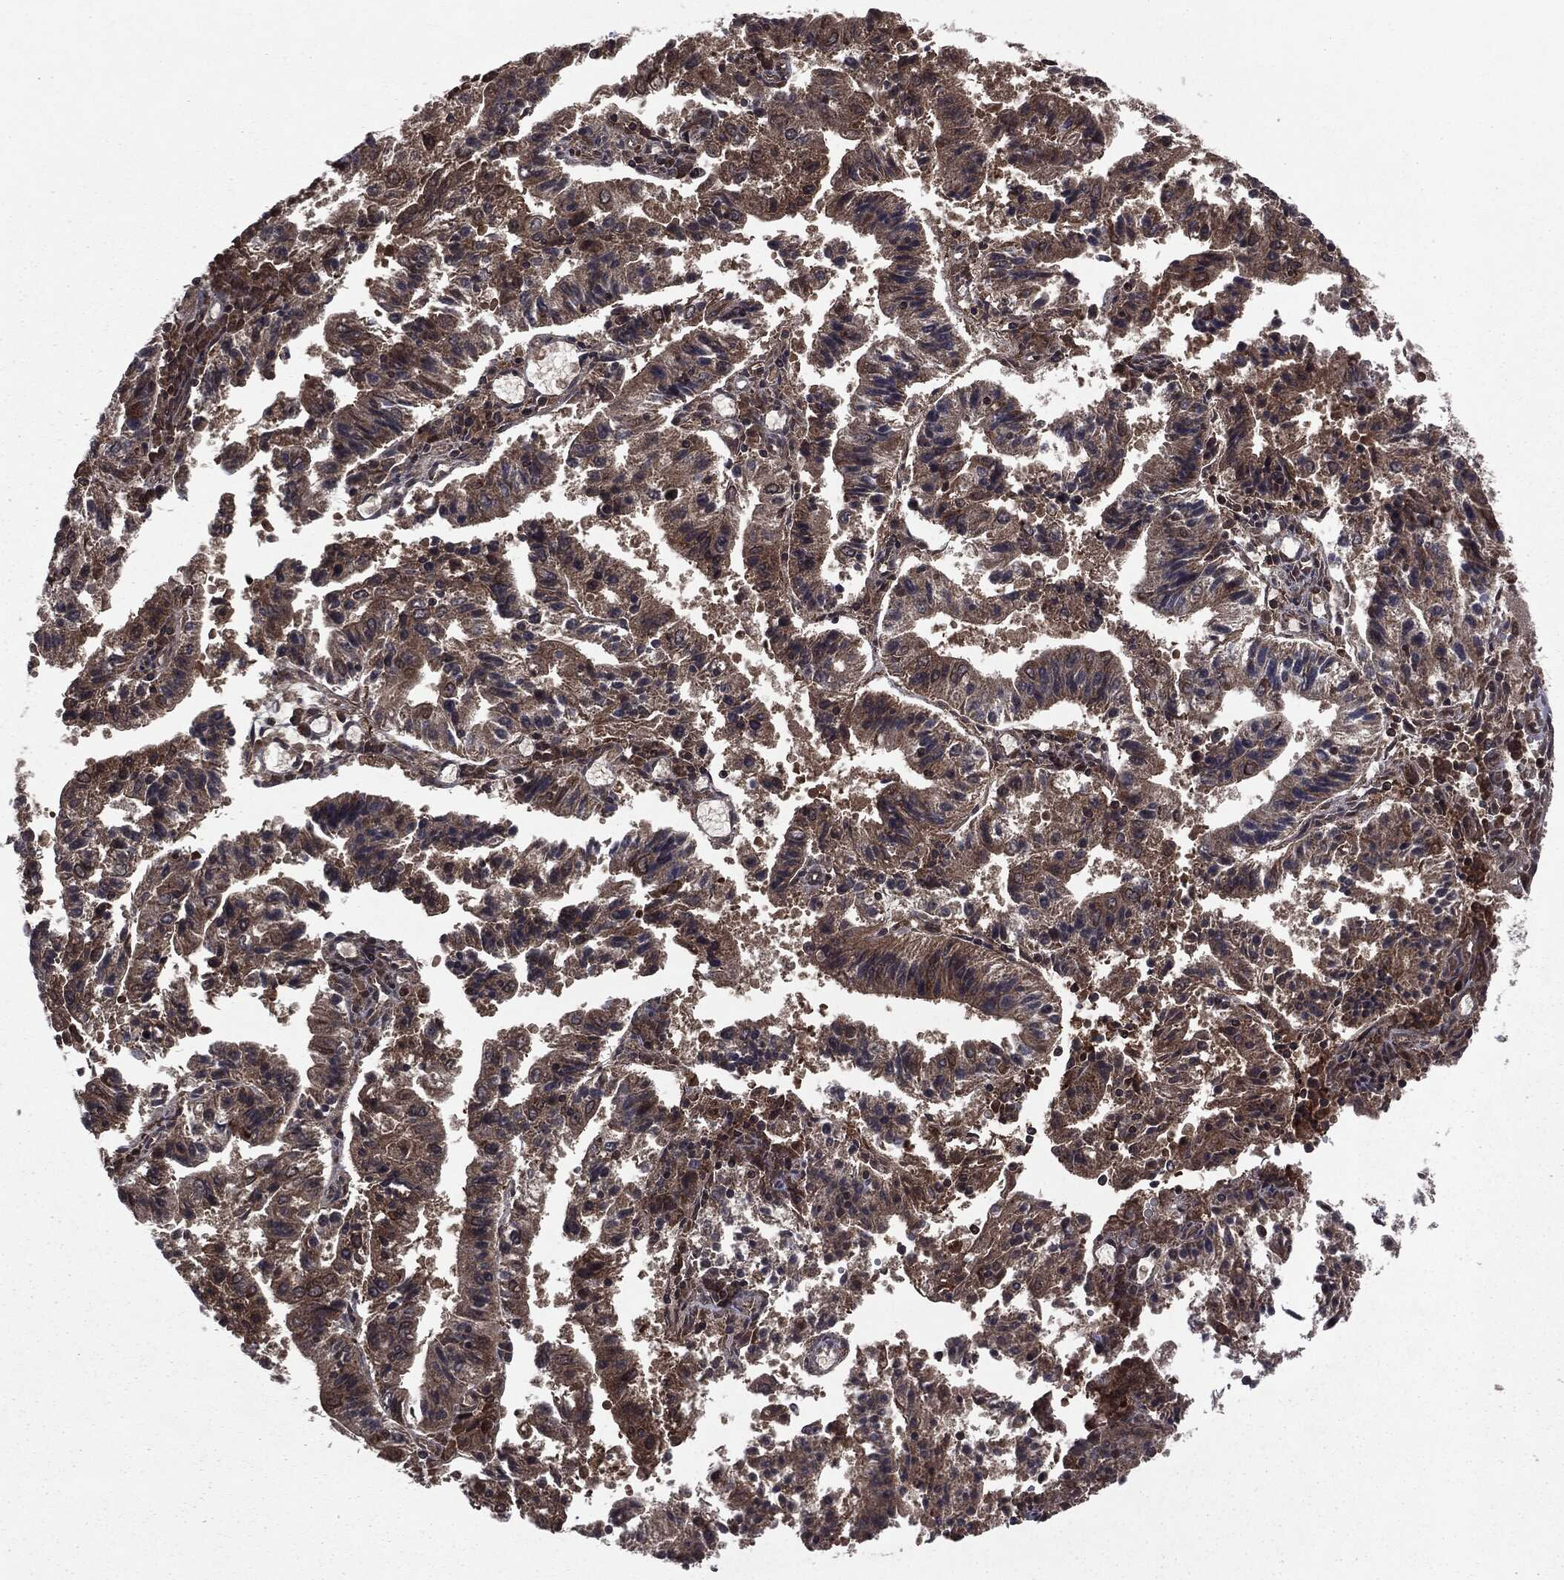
{"staining": {"intensity": "moderate", "quantity": "25%-75%", "location": "cytoplasmic/membranous"}, "tissue": "endometrial cancer", "cell_type": "Tumor cells", "image_type": "cancer", "snomed": [{"axis": "morphology", "description": "Adenocarcinoma, NOS"}, {"axis": "topography", "description": "Endometrium"}], "caption": "Protein expression analysis of endometrial adenocarcinoma reveals moderate cytoplasmic/membranous positivity in approximately 25%-75% of tumor cells.", "gene": "STAU2", "patient": {"sex": "female", "age": 82}}